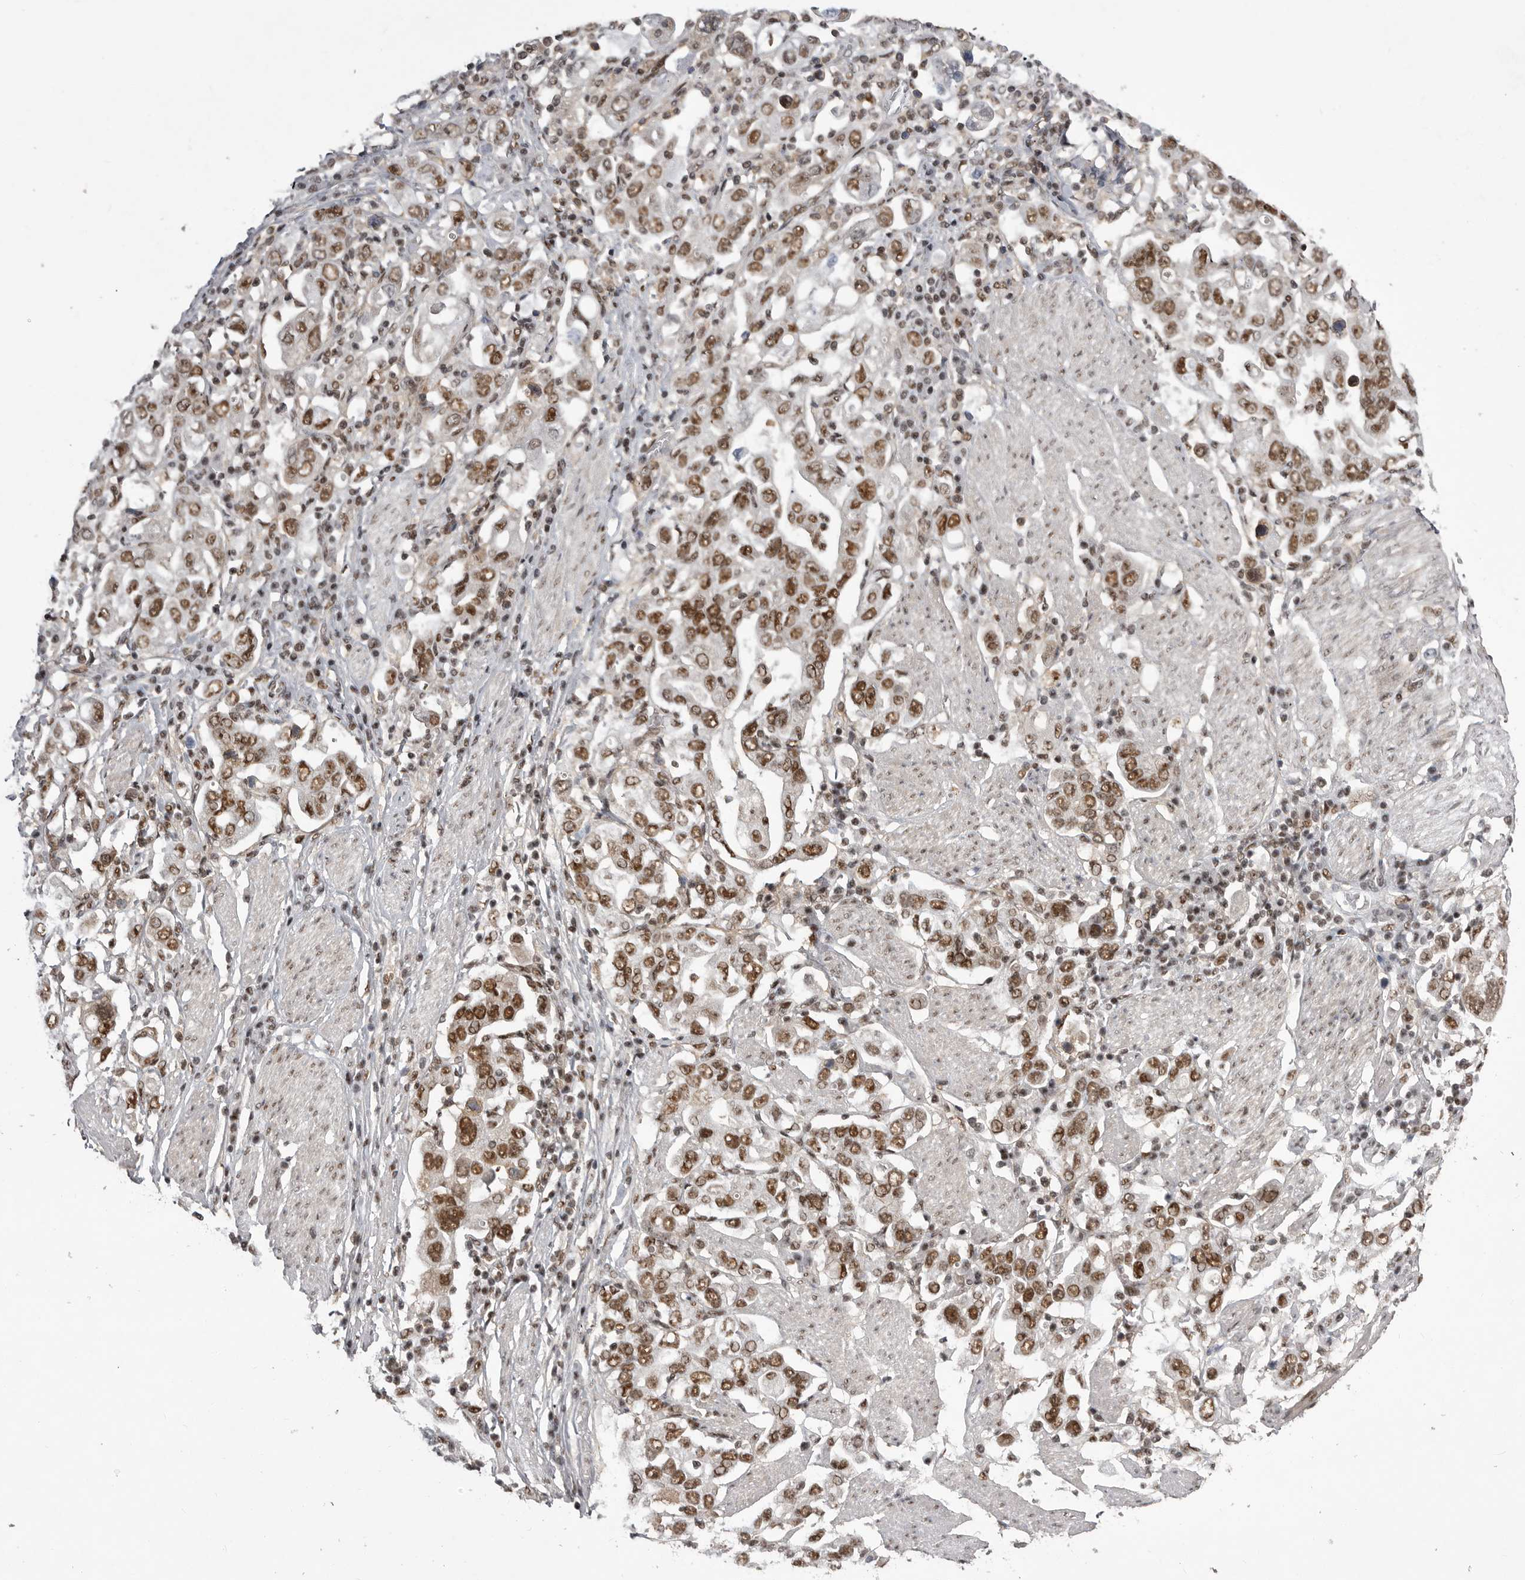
{"staining": {"intensity": "moderate", "quantity": ">75%", "location": "nuclear"}, "tissue": "stomach cancer", "cell_type": "Tumor cells", "image_type": "cancer", "snomed": [{"axis": "morphology", "description": "Adenocarcinoma, NOS"}, {"axis": "topography", "description": "Stomach, upper"}], "caption": "Stomach adenocarcinoma stained with DAB (3,3'-diaminobenzidine) IHC displays medium levels of moderate nuclear positivity in about >75% of tumor cells.", "gene": "PPP1R8", "patient": {"sex": "male", "age": 62}}